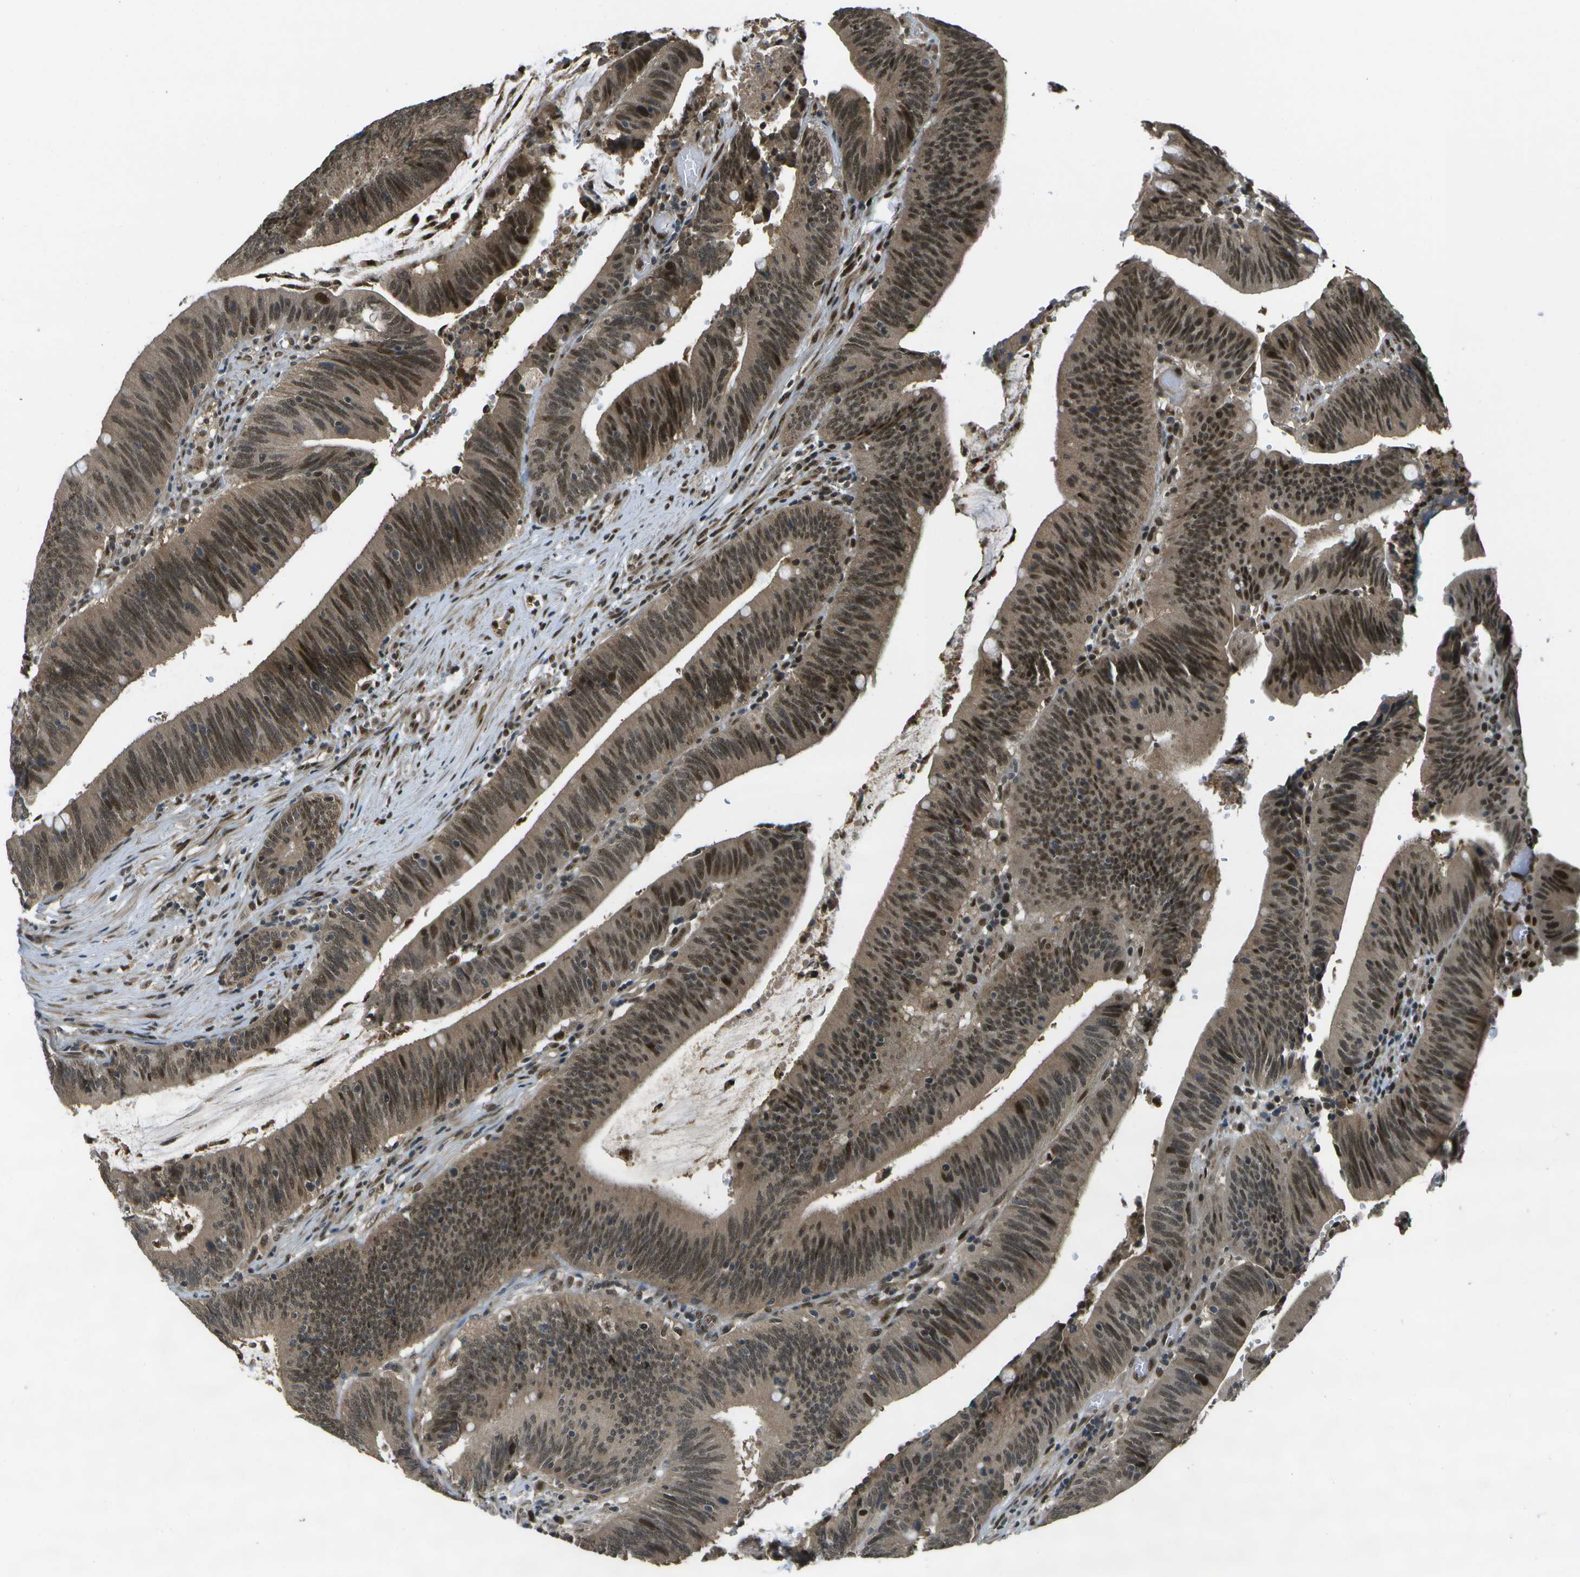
{"staining": {"intensity": "strong", "quantity": ">75%", "location": "cytoplasmic/membranous,nuclear"}, "tissue": "colorectal cancer", "cell_type": "Tumor cells", "image_type": "cancer", "snomed": [{"axis": "morphology", "description": "Normal tissue, NOS"}, {"axis": "morphology", "description": "Adenocarcinoma, NOS"}, {"axis": "topography", "description": "Rectum"}], "caption": "The micrograph shows immunohistochemical staining of colorectal cancer (adenocarcinoma). There is strong cytoplasmic/membranous and nuclear positivity is appreciated in approximately >75% of tumor cells.", "gene": "GANC", "patient": {"sex": "female", "age": 66}}